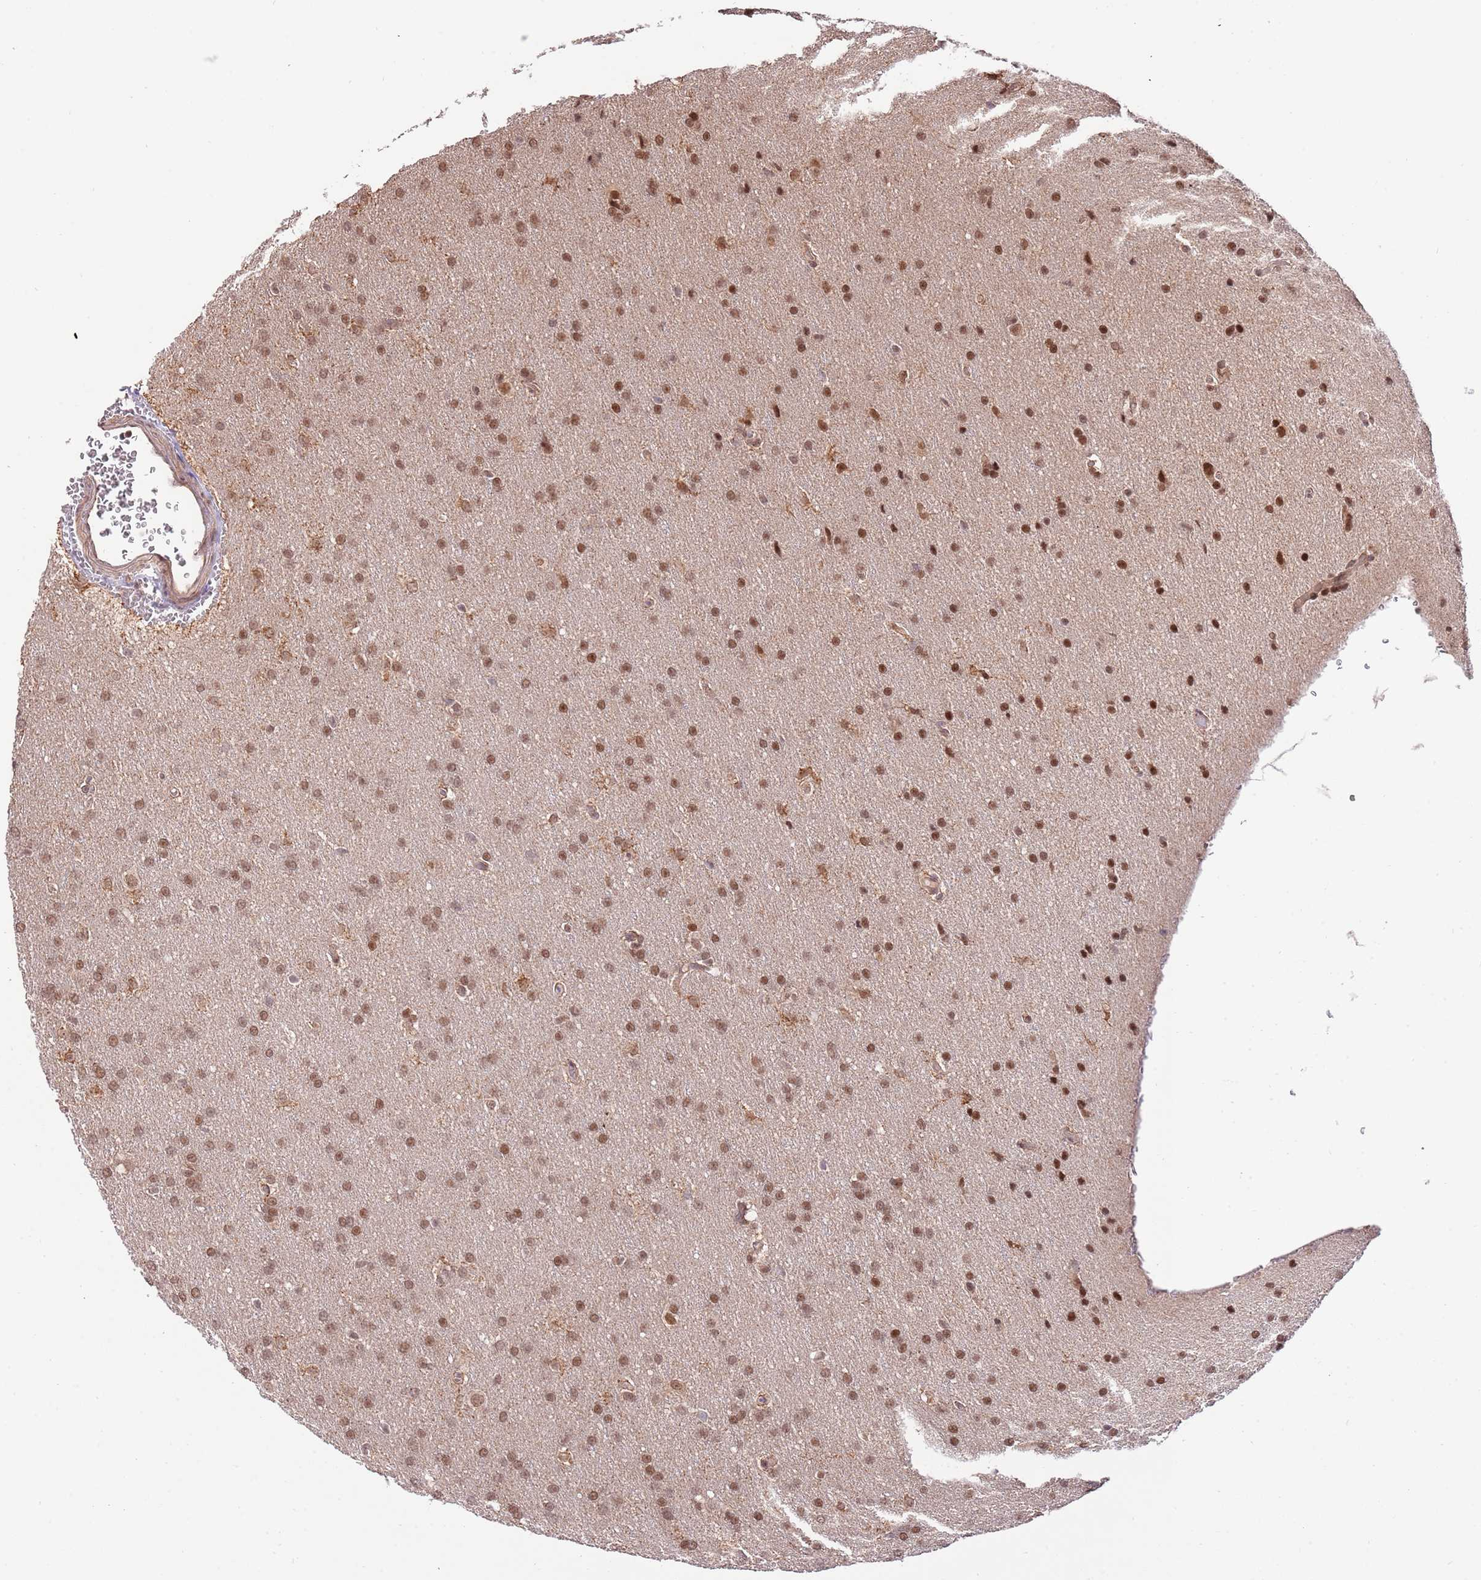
{"staining": {"intensity": "moderate", "quantity": ">75%", "location": "nuclear"}, "tissue": "glioma", "cell_type": "Tumor cells", "image_type": "cancer", "snomed": [{"axis": "morphology", "description": "Glioma, malignant, Low grade"}, {"axis": "topography", "description": "Brain"}], "caption": "Human glioma stained with a protein marker reveals moderate staining in tumor cells.", "gene": "RIF1", "patient": {"sex": "female", "age": 32}}